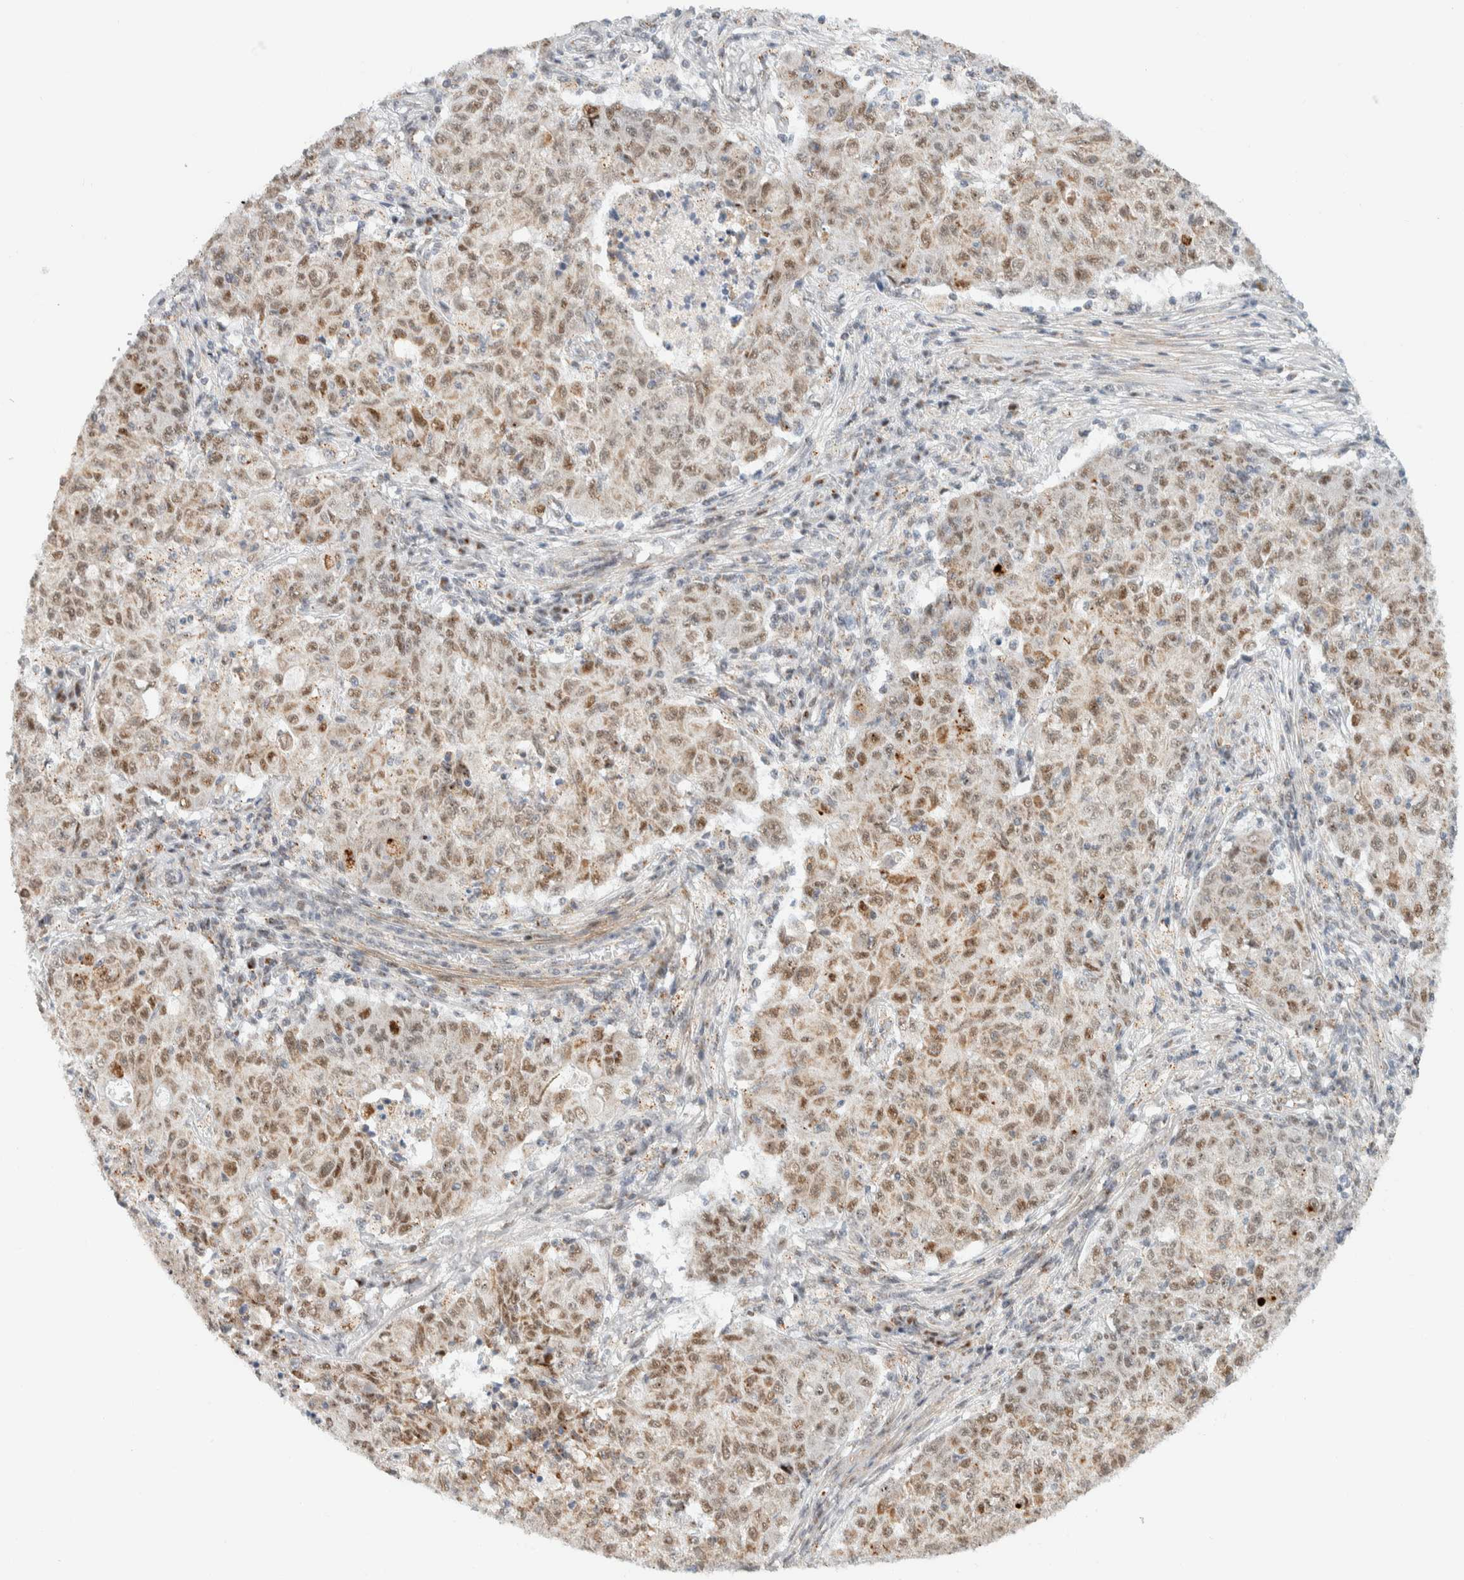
{"staining": {"intensity": "moderate", "quantity": "25%-75%", "location": "nuclear"}, "tissue": "ovarian cancer", "cell_type": "Tumor cells", "image_type": "cancer", "snomed": [{"axis": "morphology", "description": "Carcinoma, endometroid"}, {"axis": "topography", "description": "Ovary"}], "caption": "The photomicrograph demonstrates staining of ovarian endometroid carcinoma, revealing moderate nuclear protein expression (brown color) within tumor cells.", "gene": "TSPAN32", "patient": {"sex": "female", "age": 42}}